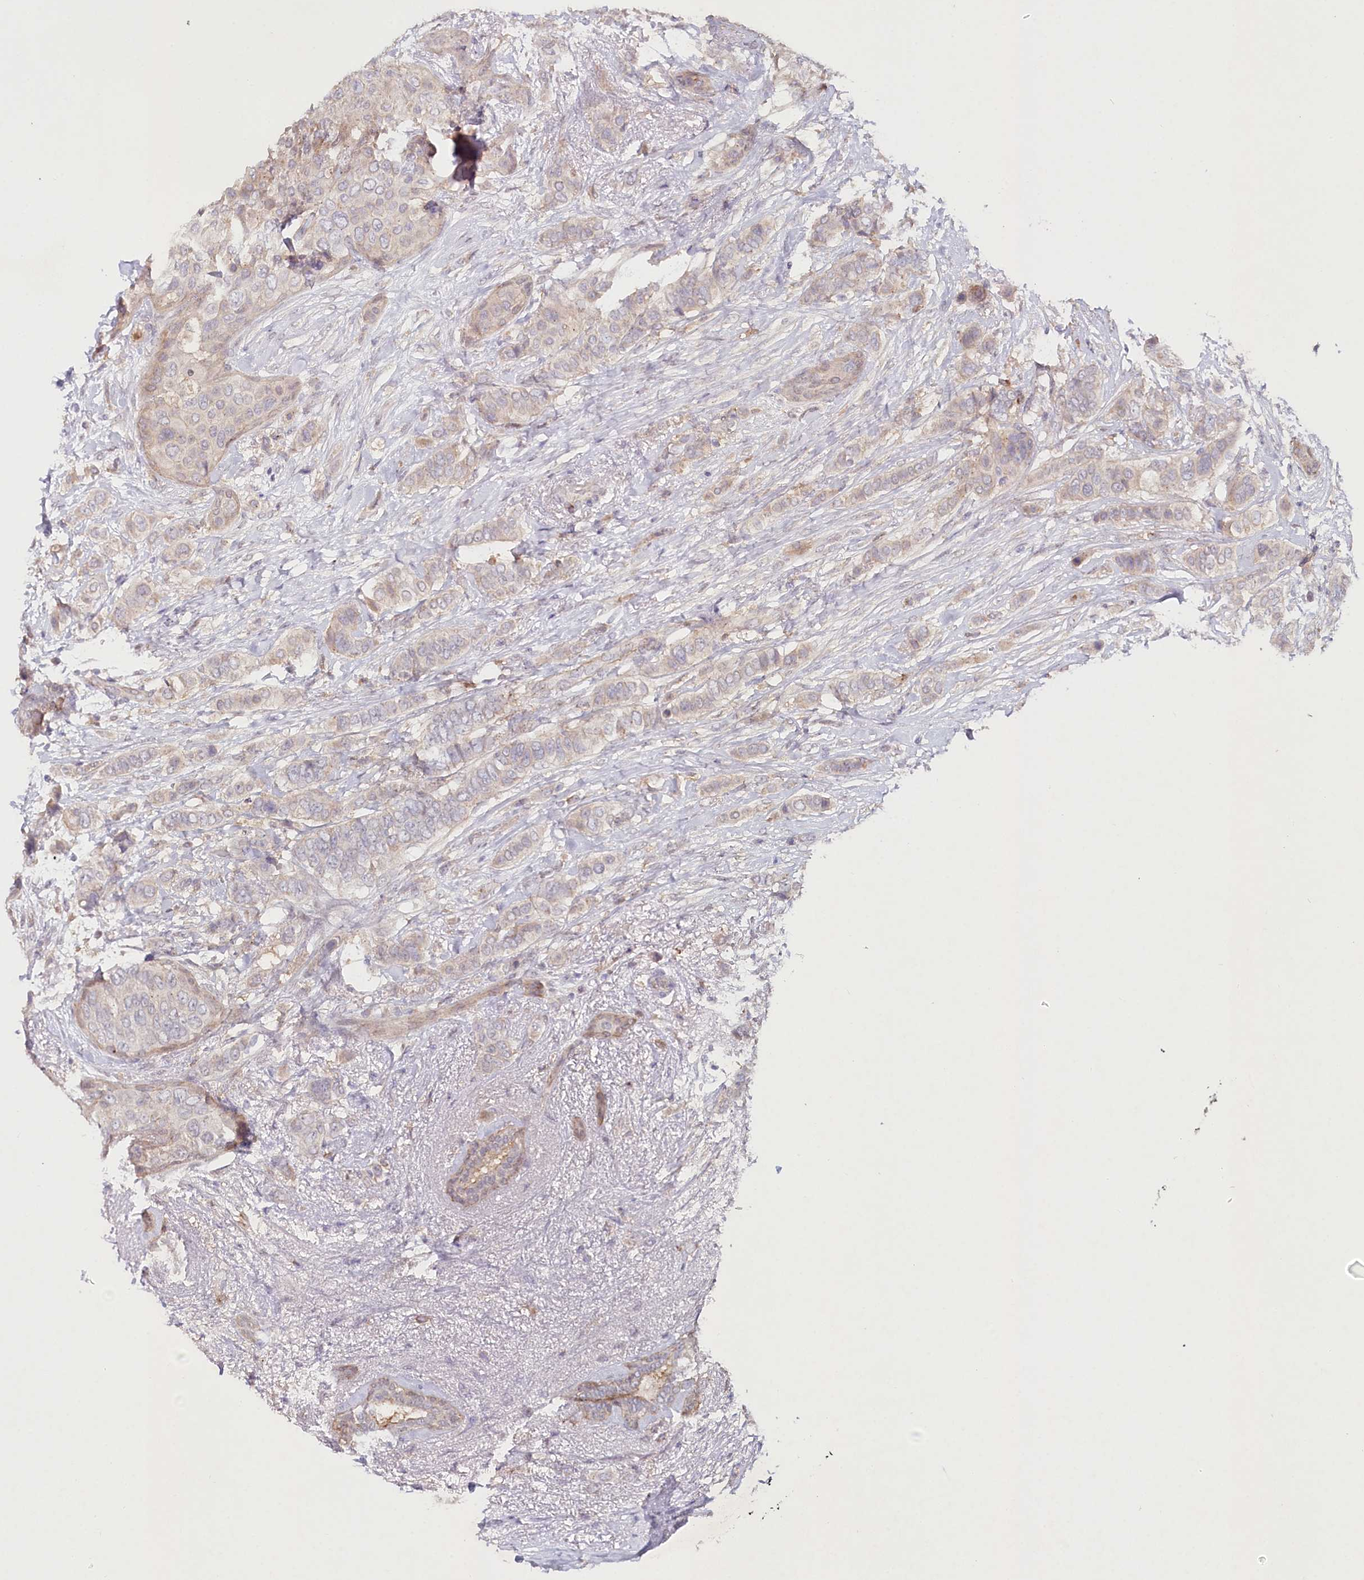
{"staining": {"intensity": "weak", "quantity": "<25%", "location": "cytoplasmic/membranous"}, "tissue": "breast cancer", "cell_type": "Tumor cells", "image_type": "cancer", "snomed": [{"axis": "morphology", "description": "Lobular carcinoma"}, {"axis": "topography", "description": "Breast"}], "caption": "High magnification brightfield microscopy of breast cancer (lobular carcinoma) stained with DAB (3,3'-diaminobenzidine) (brown) and counterstained with hematoxylin (blue): tumor cells show no significant expression. The staining was performed using DAB to visualize the protein expression in brown, while the nuclei were stained in blue with hematoxylin (Magnification: 20x).", "gene": "ALDH3B1", "patient": {"sex": "female", "age": 51}}